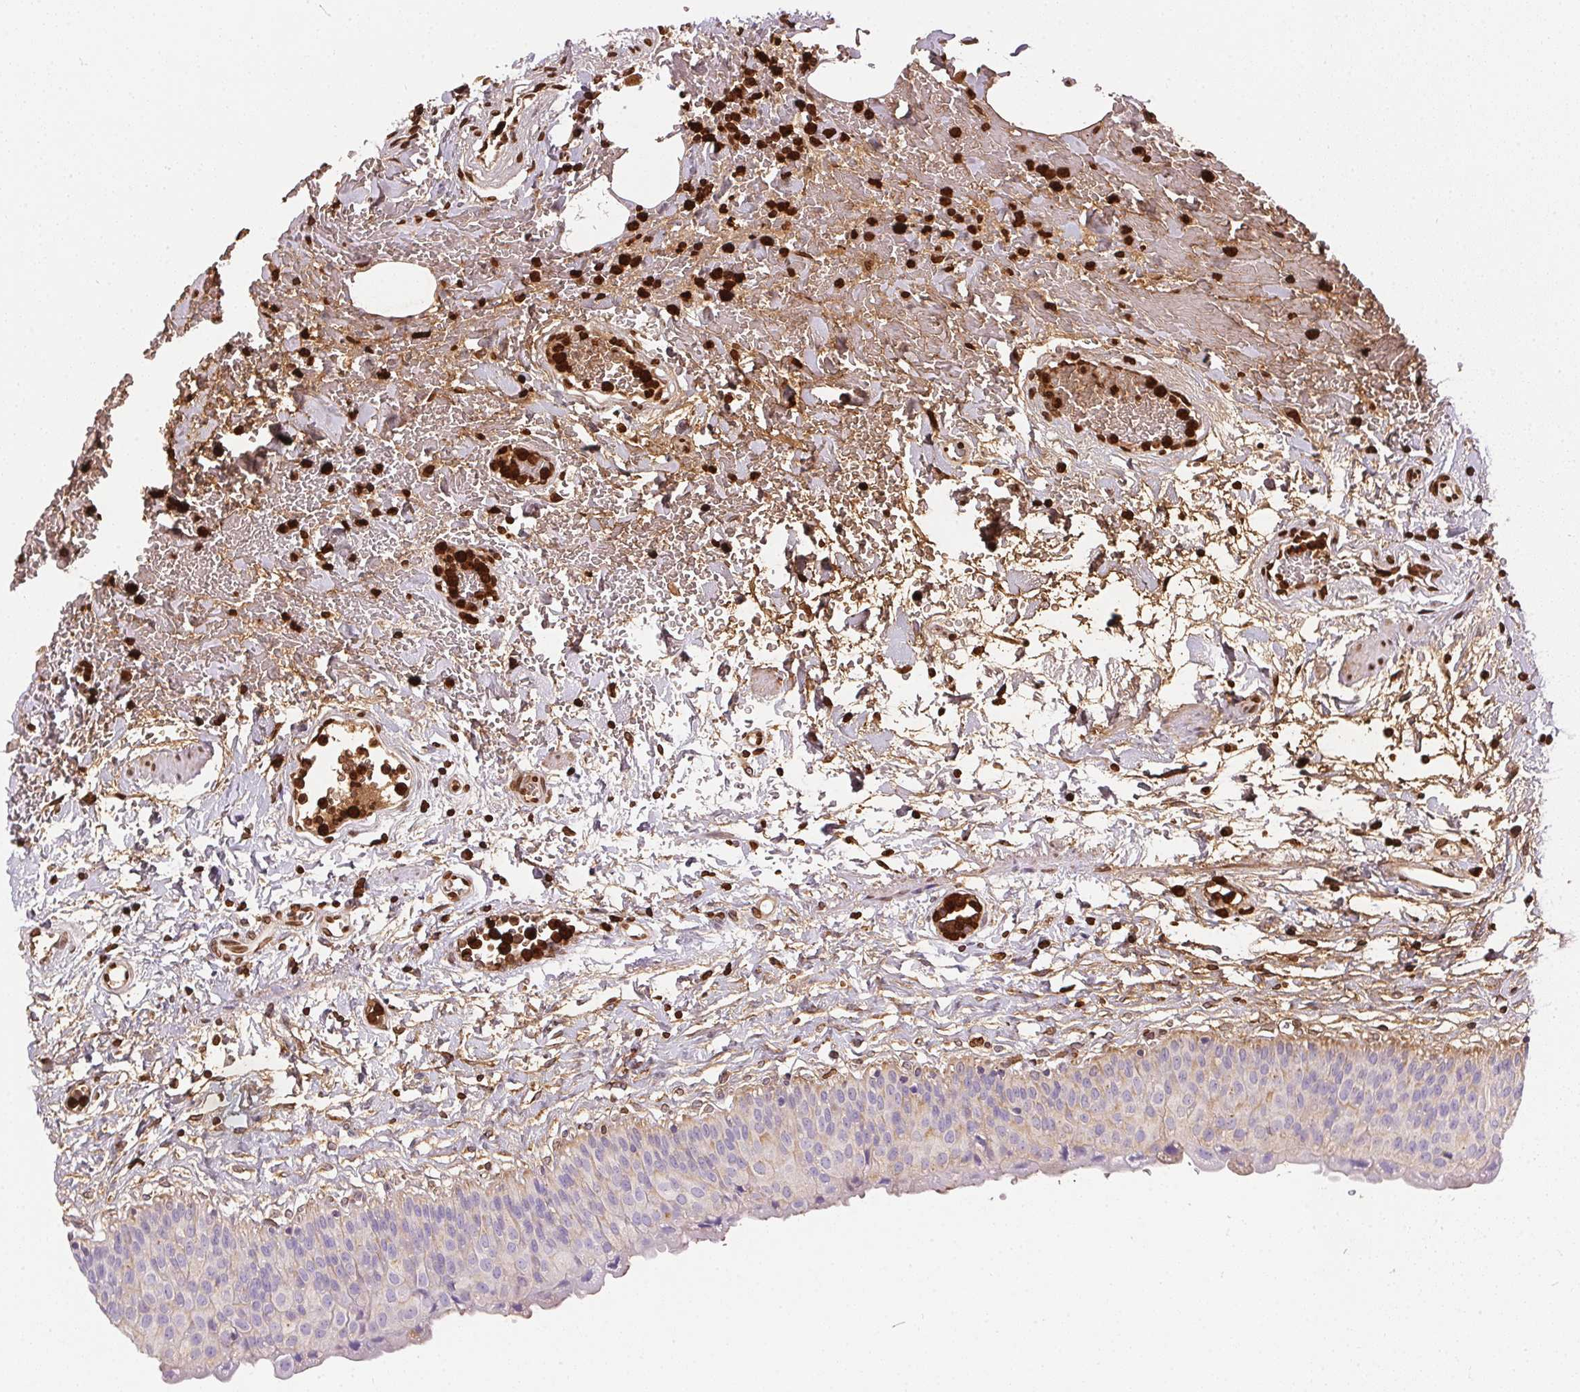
{"staining": {"intensity": "moderate", "quantity": "<25%", "location": "cytoplasmic/membranous"}, "tissue": "urinary bladder", "cell_type": "Urothelial cells", "image_type": "normal", "snomed": [{"axis": "morphology", "description": "Normal tissue, NOS"}, {"axis": "topography", "description": "Urinary bladder"}], "caption": "Protein expression analysis of benign human urinary bladder reveals moderate cytoplasmic/membranous staining in approximately <25% of urothelial cells.", "gene": "ORM1", "patient": {"sex": "male", "age": 55}}